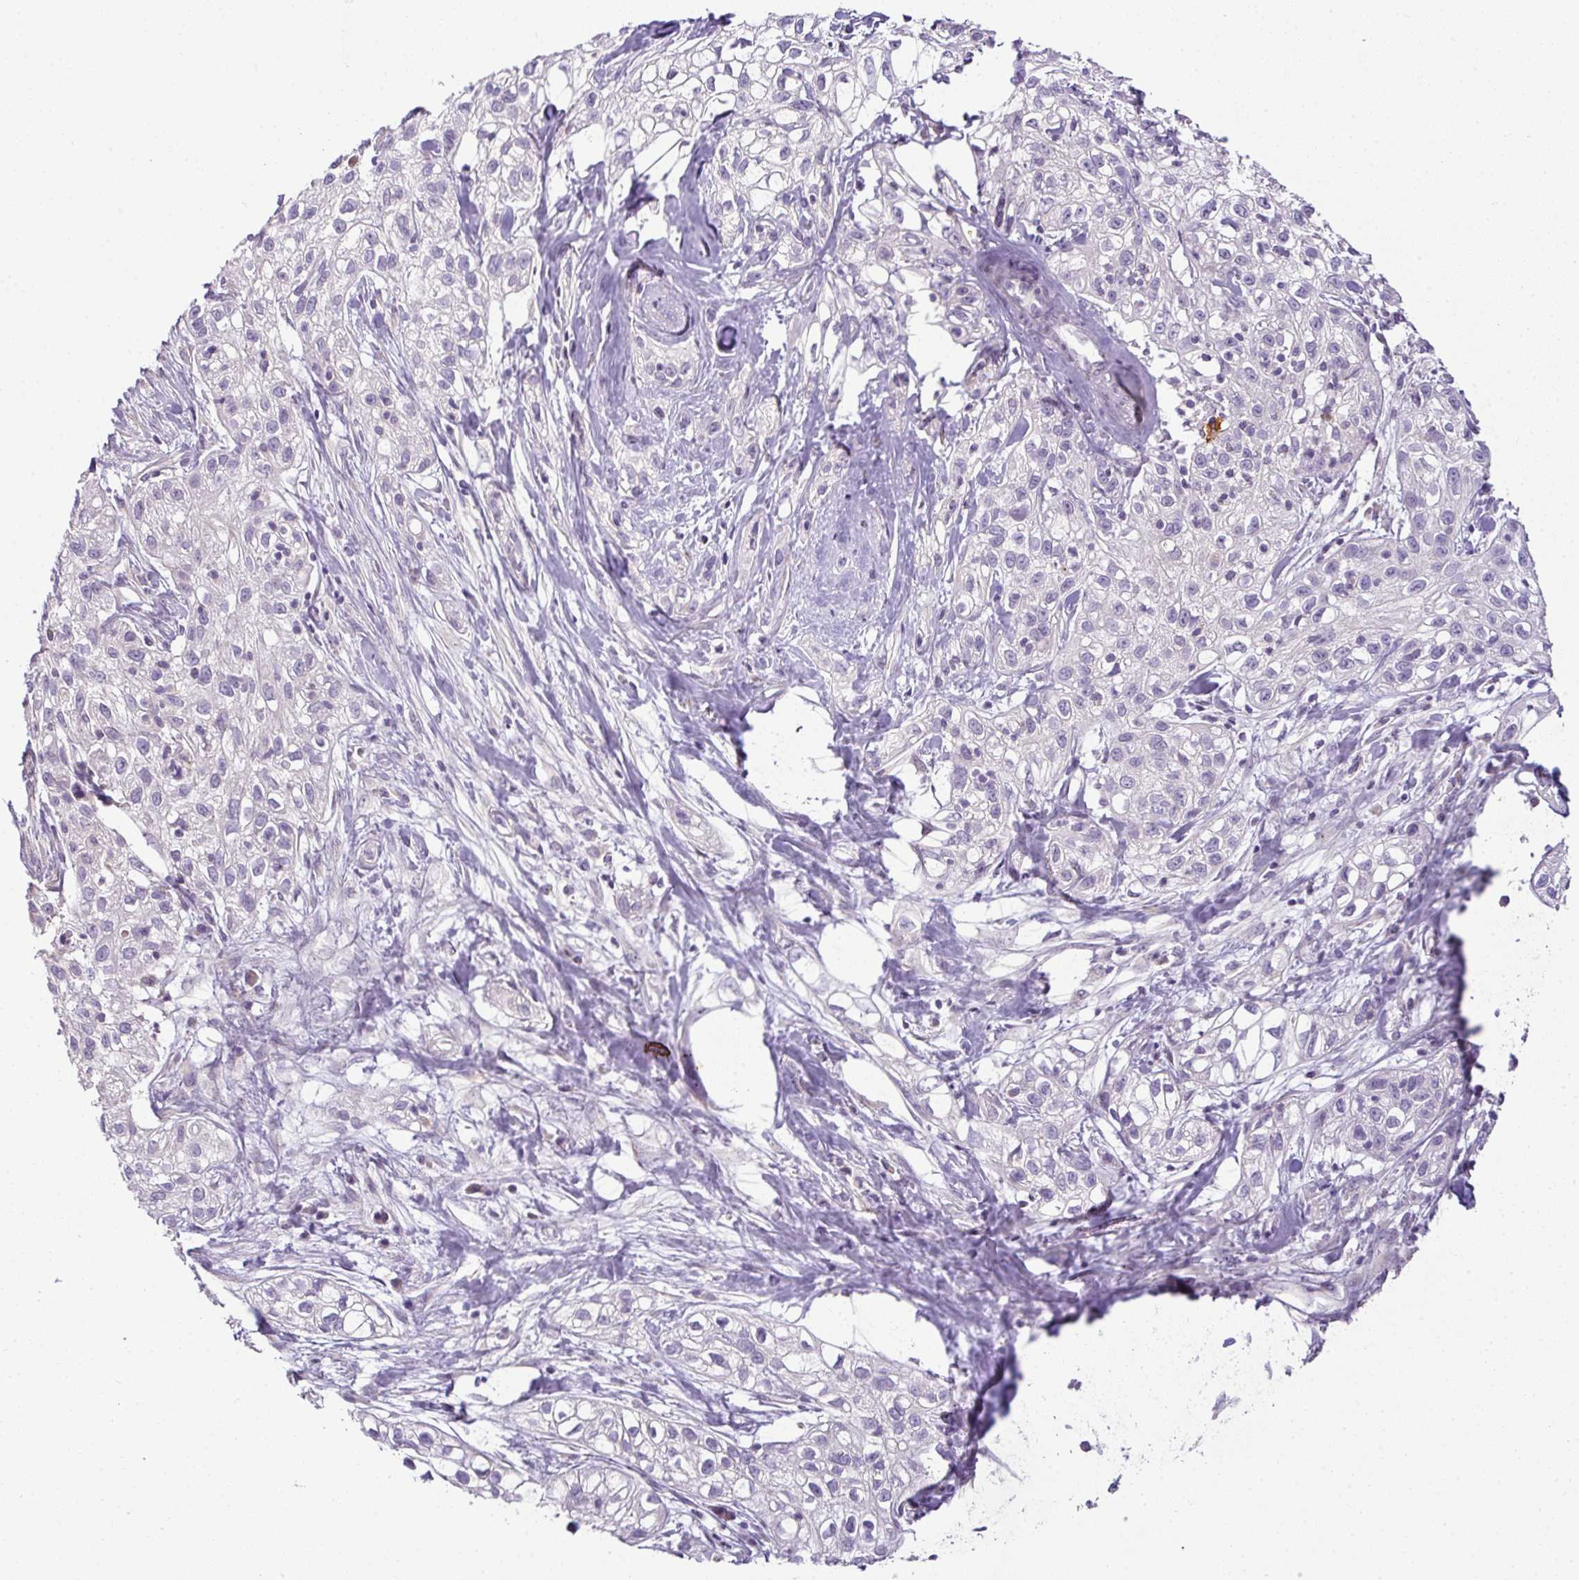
{"staining": {"intensity": "negative", "quantity": "none", "location": "none"}, "tissue": "skin cancer", "cell_type": "Tumor cells", "image_type": "cancer", "snomed": [{"axis": "morphology", "description": "Squamous cell carcinoma, NOS"}, {"axis": "topography", "description": "Skin"}], "caption": "A photomicrograph of skin cancer (squamous cell carcinoma) stained for a protein demonstrates no brown staining in tumor cells.", "gene": "CMPK1", "patient": {"sex": "male", "age": 82}}